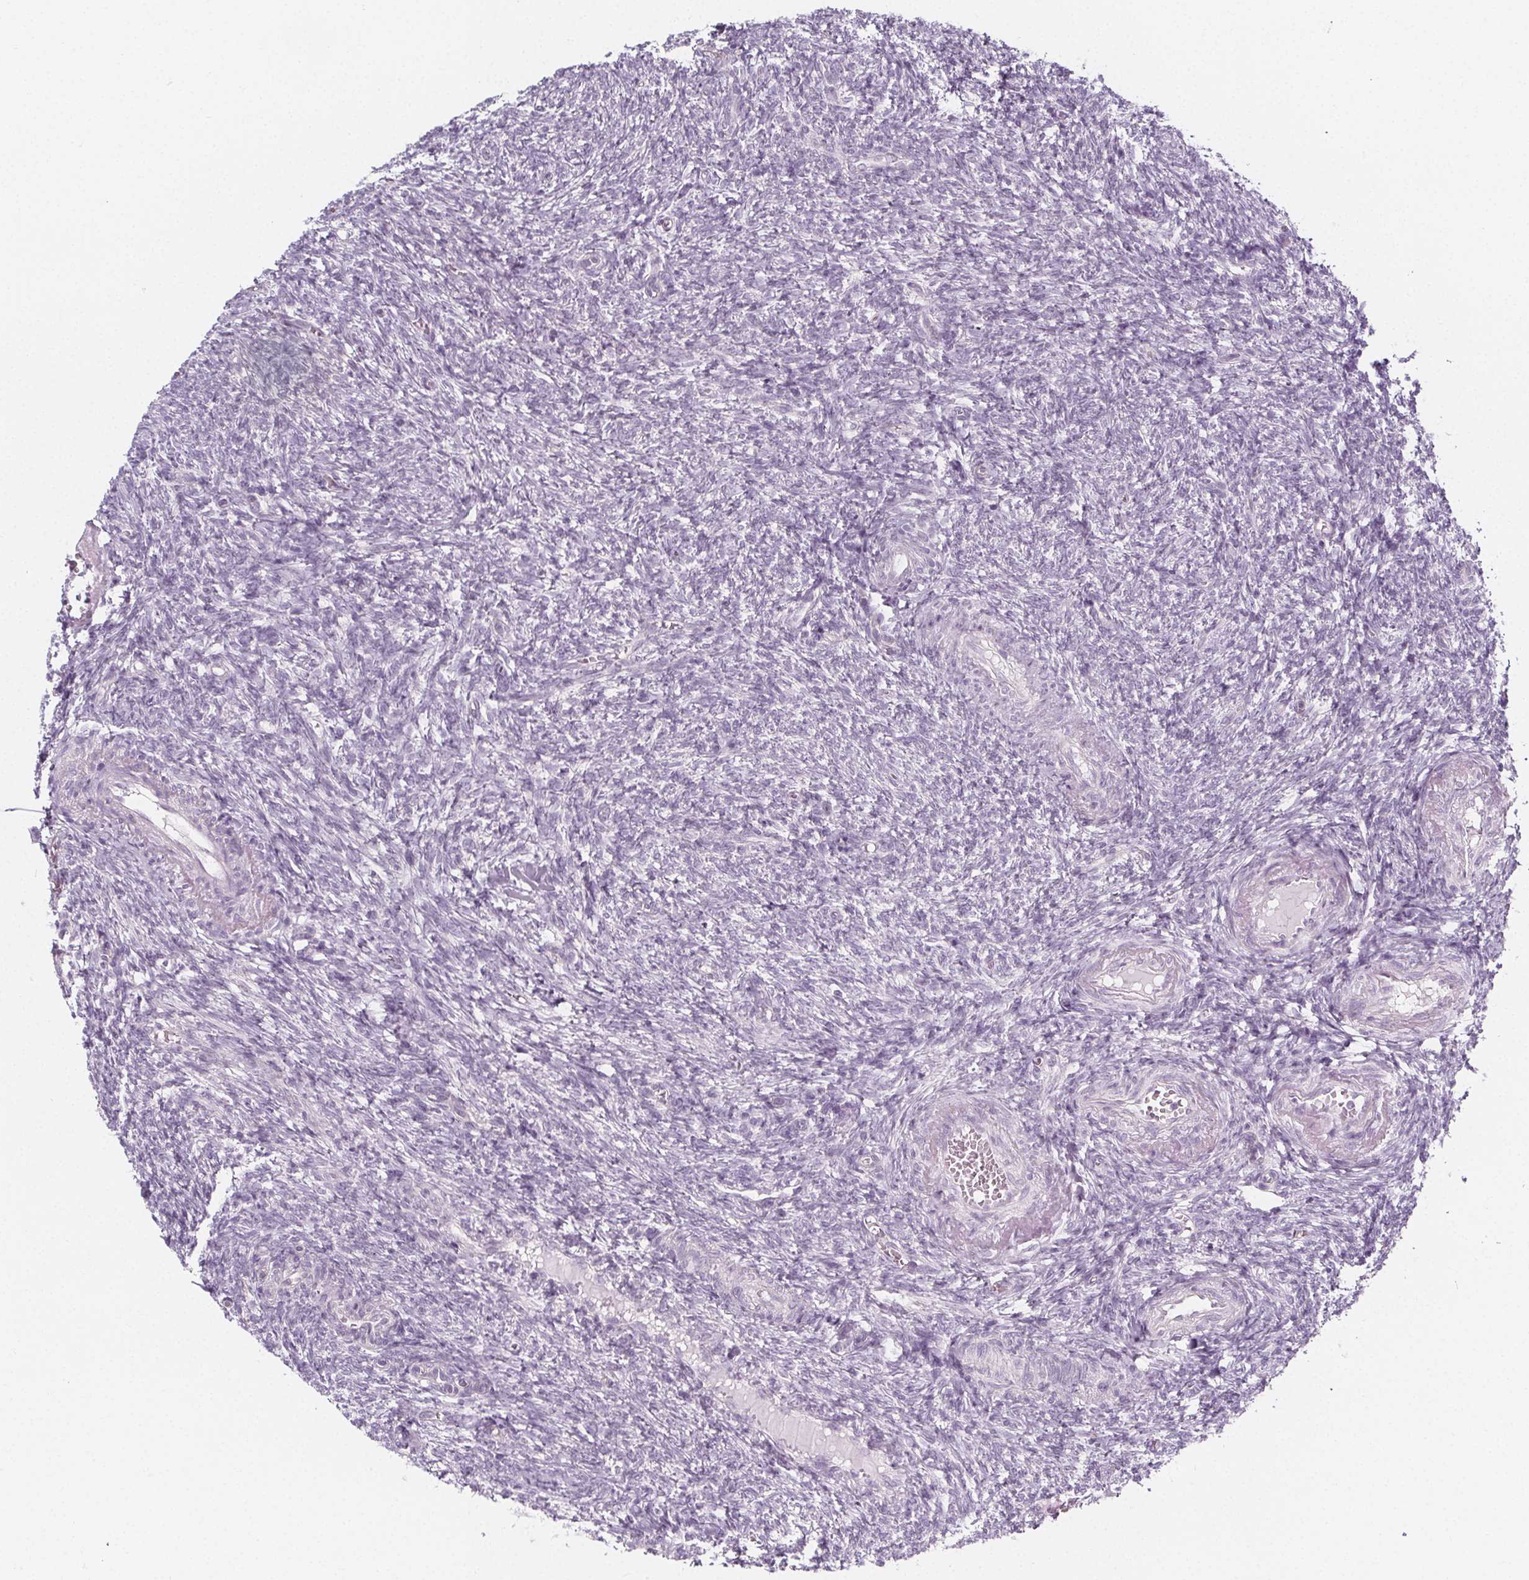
{"staining": {"intensity": "moderate", "quantity": "25%-75%", "location": "cytoplasmic/membranous"}, "tissue": "ovary", "cell_type": "Follicle cells", "image_type": "normal", "snomed": [{"axis": "morphology", "description": "Normal tissue, NOS"}, {"axis": "topography", "description": "Ovary"}], "caption": "Approximately 25%-75% of follicle cells in benign ovary reveal moderate cytoplasmic/membranous protein positivity as visualized by brown immunohistochemical staining.", "gene": "IL17C", "patient": {"sex": "female", "age": 39}}